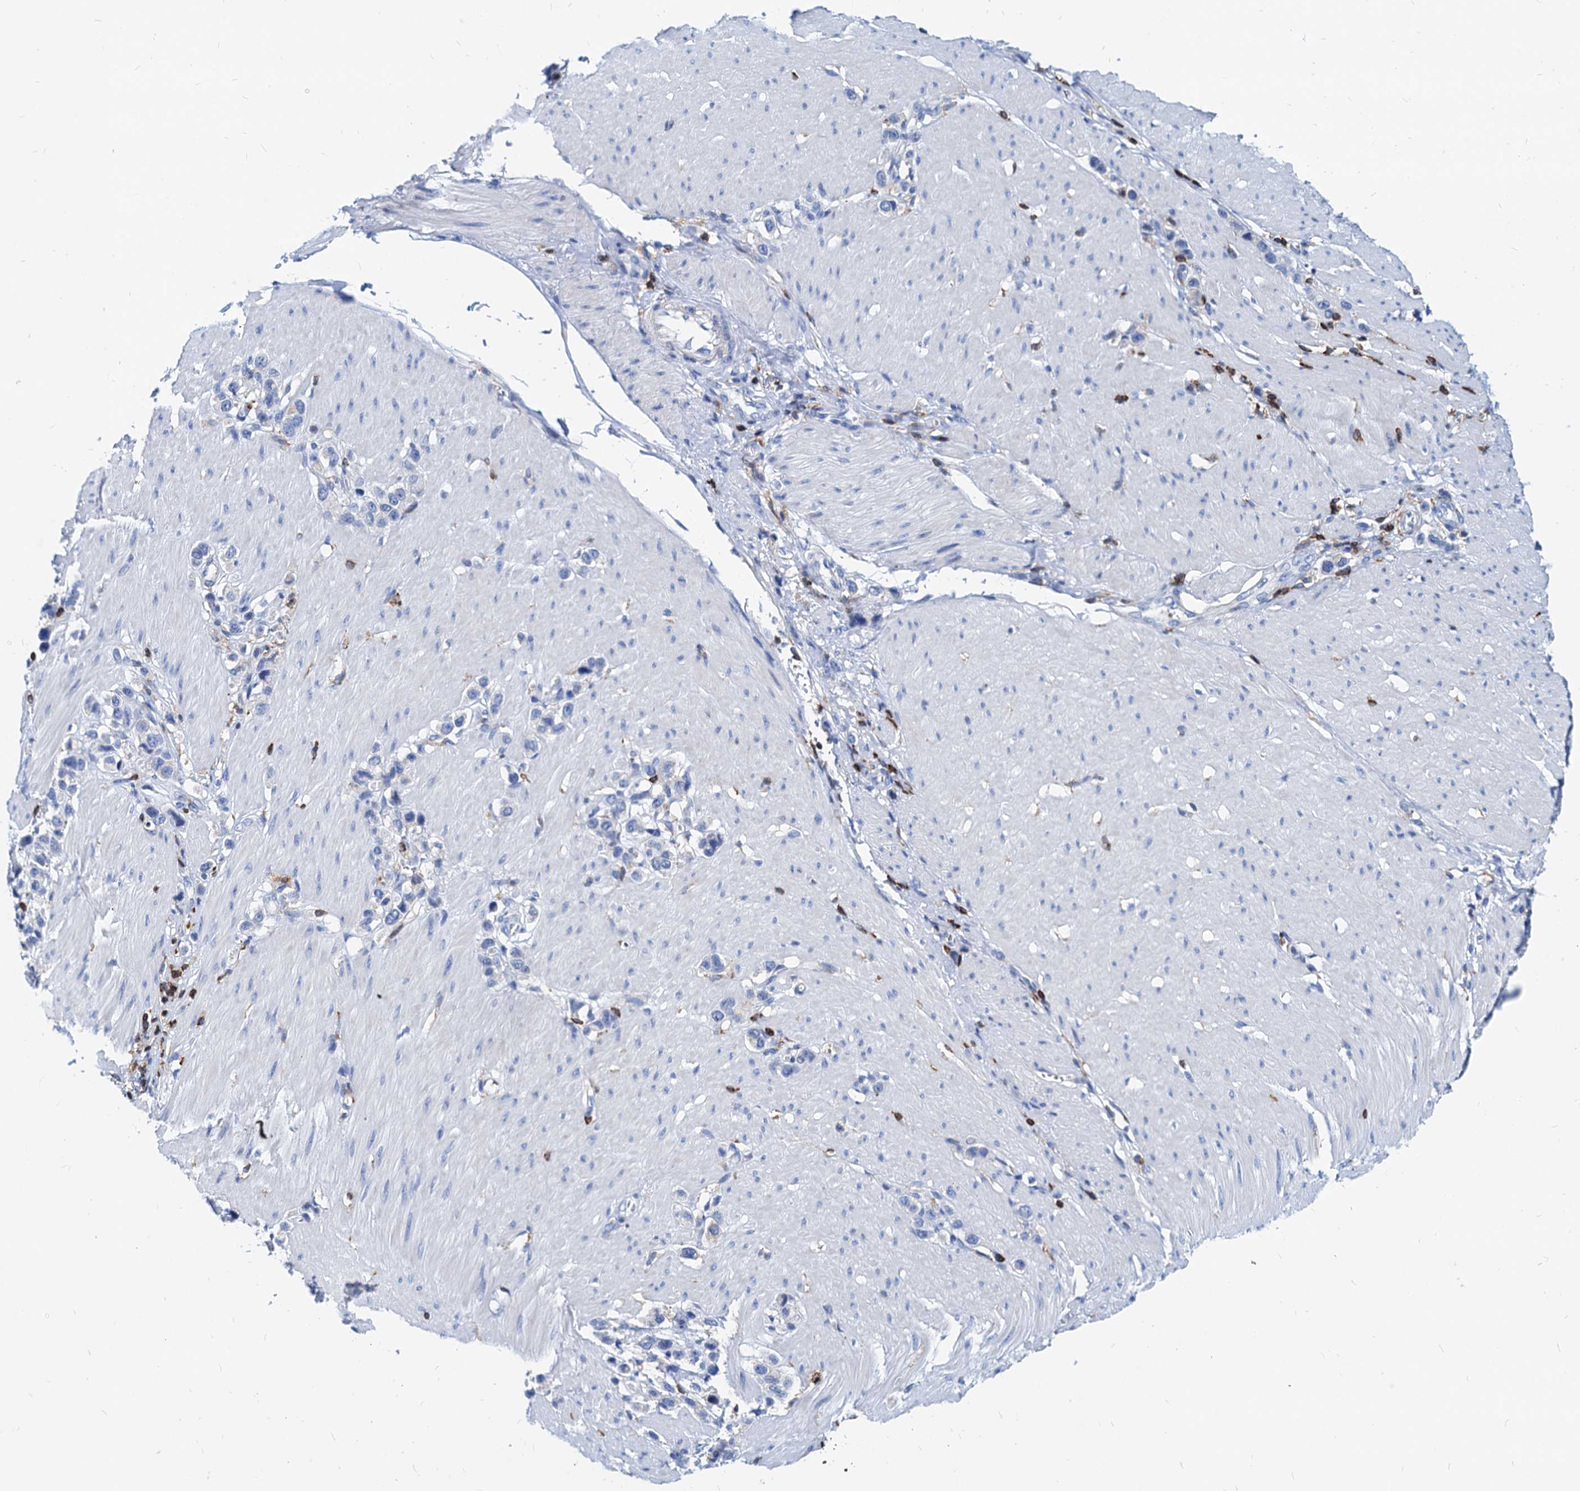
{"staining": {"intensity": "negative", "quantity": "none", "location": "none"}, "tissue": "stomach cancer", "cell_type": "Tumor cells", "image_type": "cancer", "snomed": [{"axis": "morphology", "description": "Normal tissue, NOS"}, {"axis": "morphology", "description": "Adenocarcinoma, NOS"}, {"axis": "topography", "description": "Stomach, upper"}, {"axis": "topography", "description": "Stomach"}], "caption": "Tumor cells are negative for brown protein staining in stomach cancer.", "gene": "LCP2", "patient": {"sex": "female", "age": 65}}